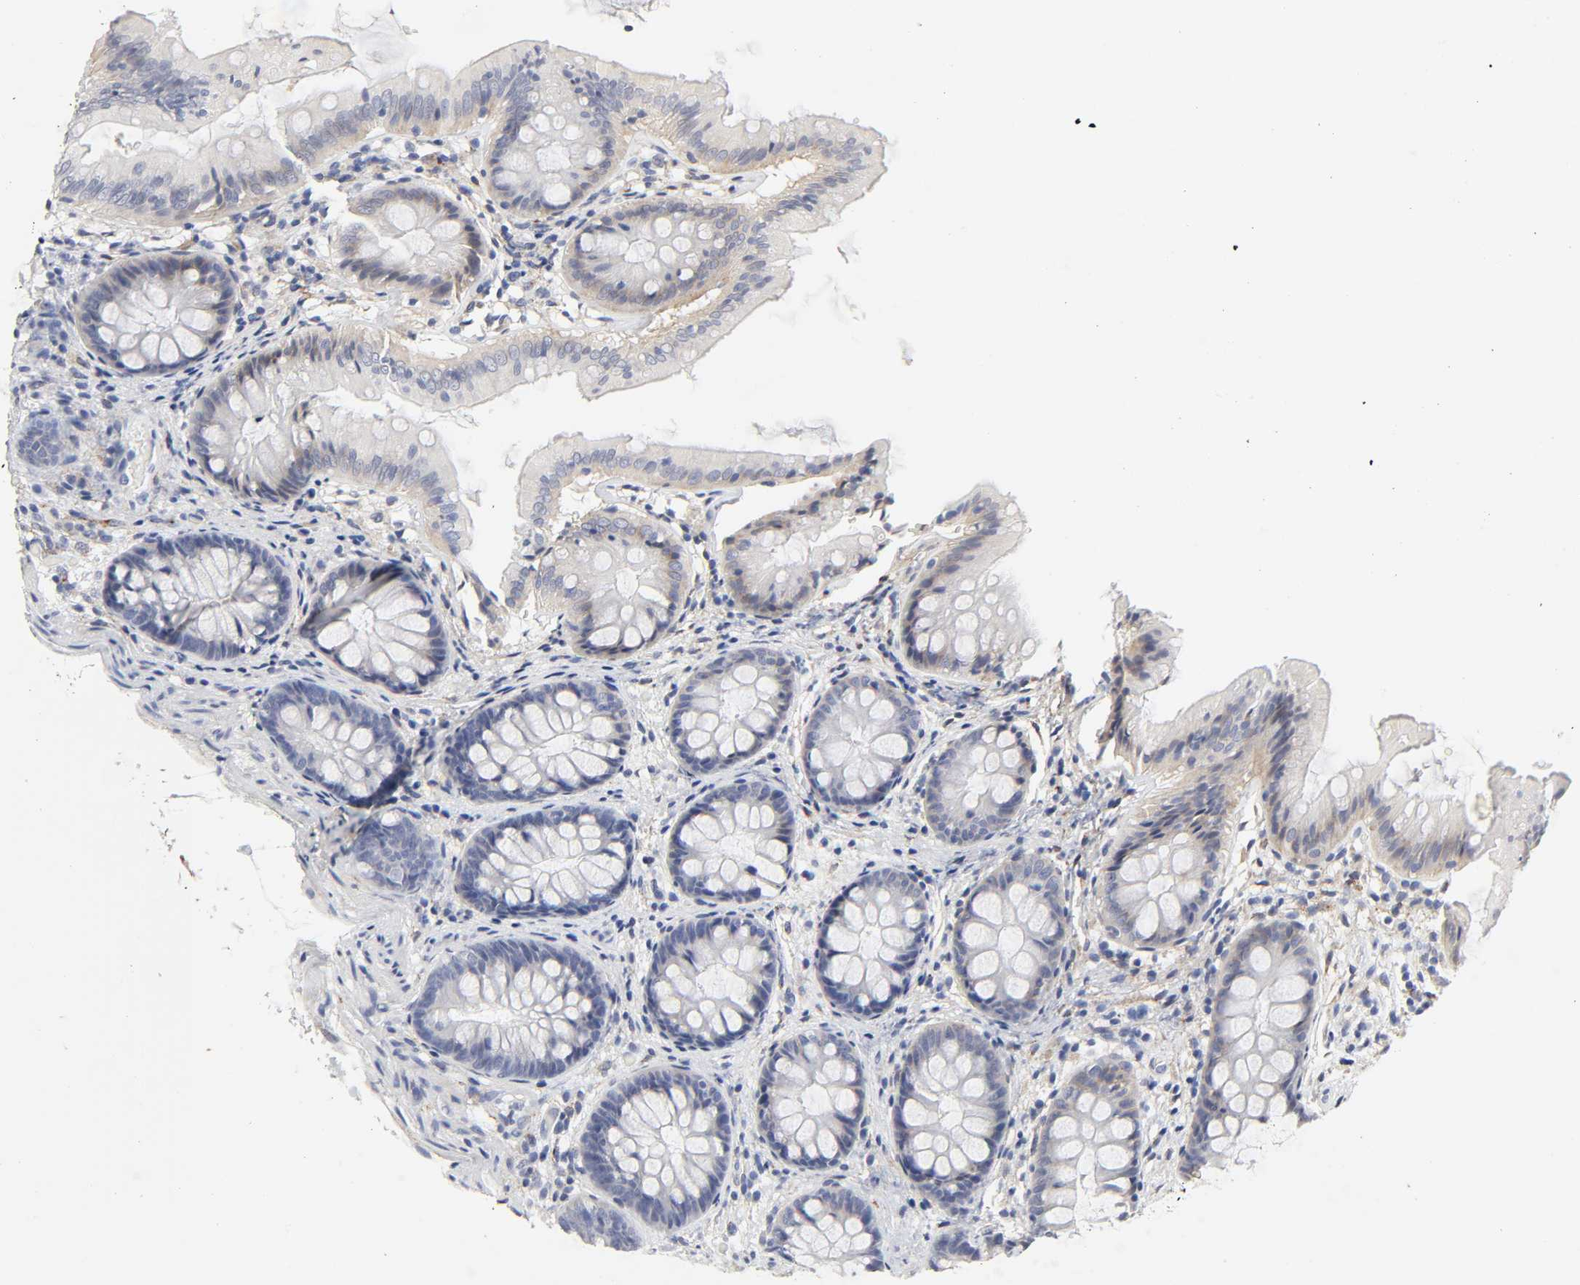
{"staining": {"intensity": "negative", "quantity": "none", "location": "none"}, "tissue": "colon", "cell_type": "Endothelial cells", "image_type": "normal", "snomed": [{"axis": "morphology", "description": "Normal tissue, NOS"}, {"axis": "topography", "description": "Smooth muscle"}, {"axis": "topography", "description": "Colon"}], "caption": "Photomicrograph shows no significant protein expression in endothelial cells of benign colon. The staining was performed using DAB to visualize the protein expression in brown, while the nuclei were stained in blue with hematoxylin (Magnification: 20x).", "gene": "LRP1", "patient": {"sex": "male", "age": 67}}